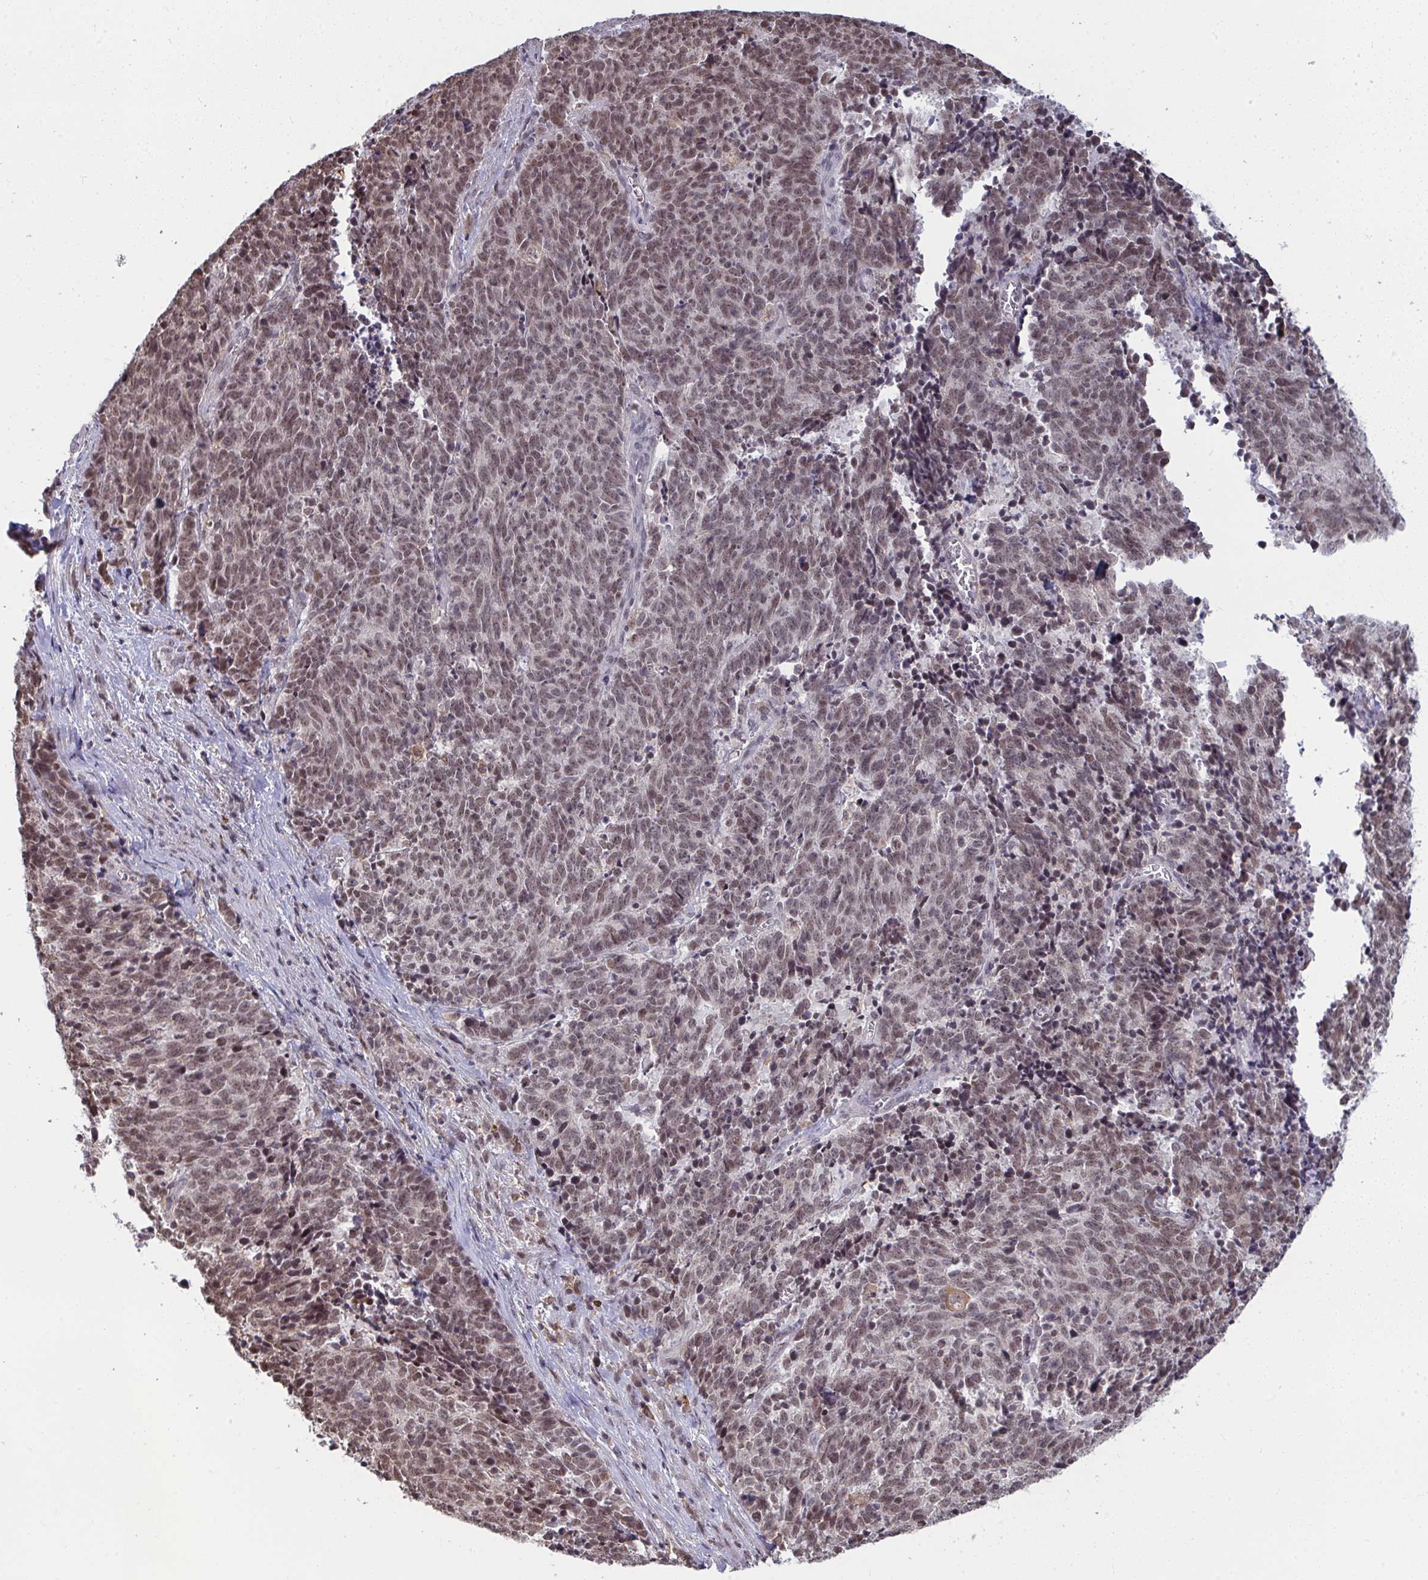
{"staining": {"intensity": "weak", "quantity": "25%-75%", "location": "nuclear"}, "tissue": "cervical cancer", "cell_type": "Tumor cells", "image_type": "cancer", "snomed": [{"axis": "morphology", "description": "Squamous cell carcinoma, NOS"}, {"axis": "topography", "description": "Cervix"}], "caption": "Protein analysis of cervical cancer (squamous cell carcinoma) tissue displays weak nuclear staining in approximately 25%-75% of tumor cells.", "gene": "SAP30", "patient": {"sex": "female", "age": 29}}